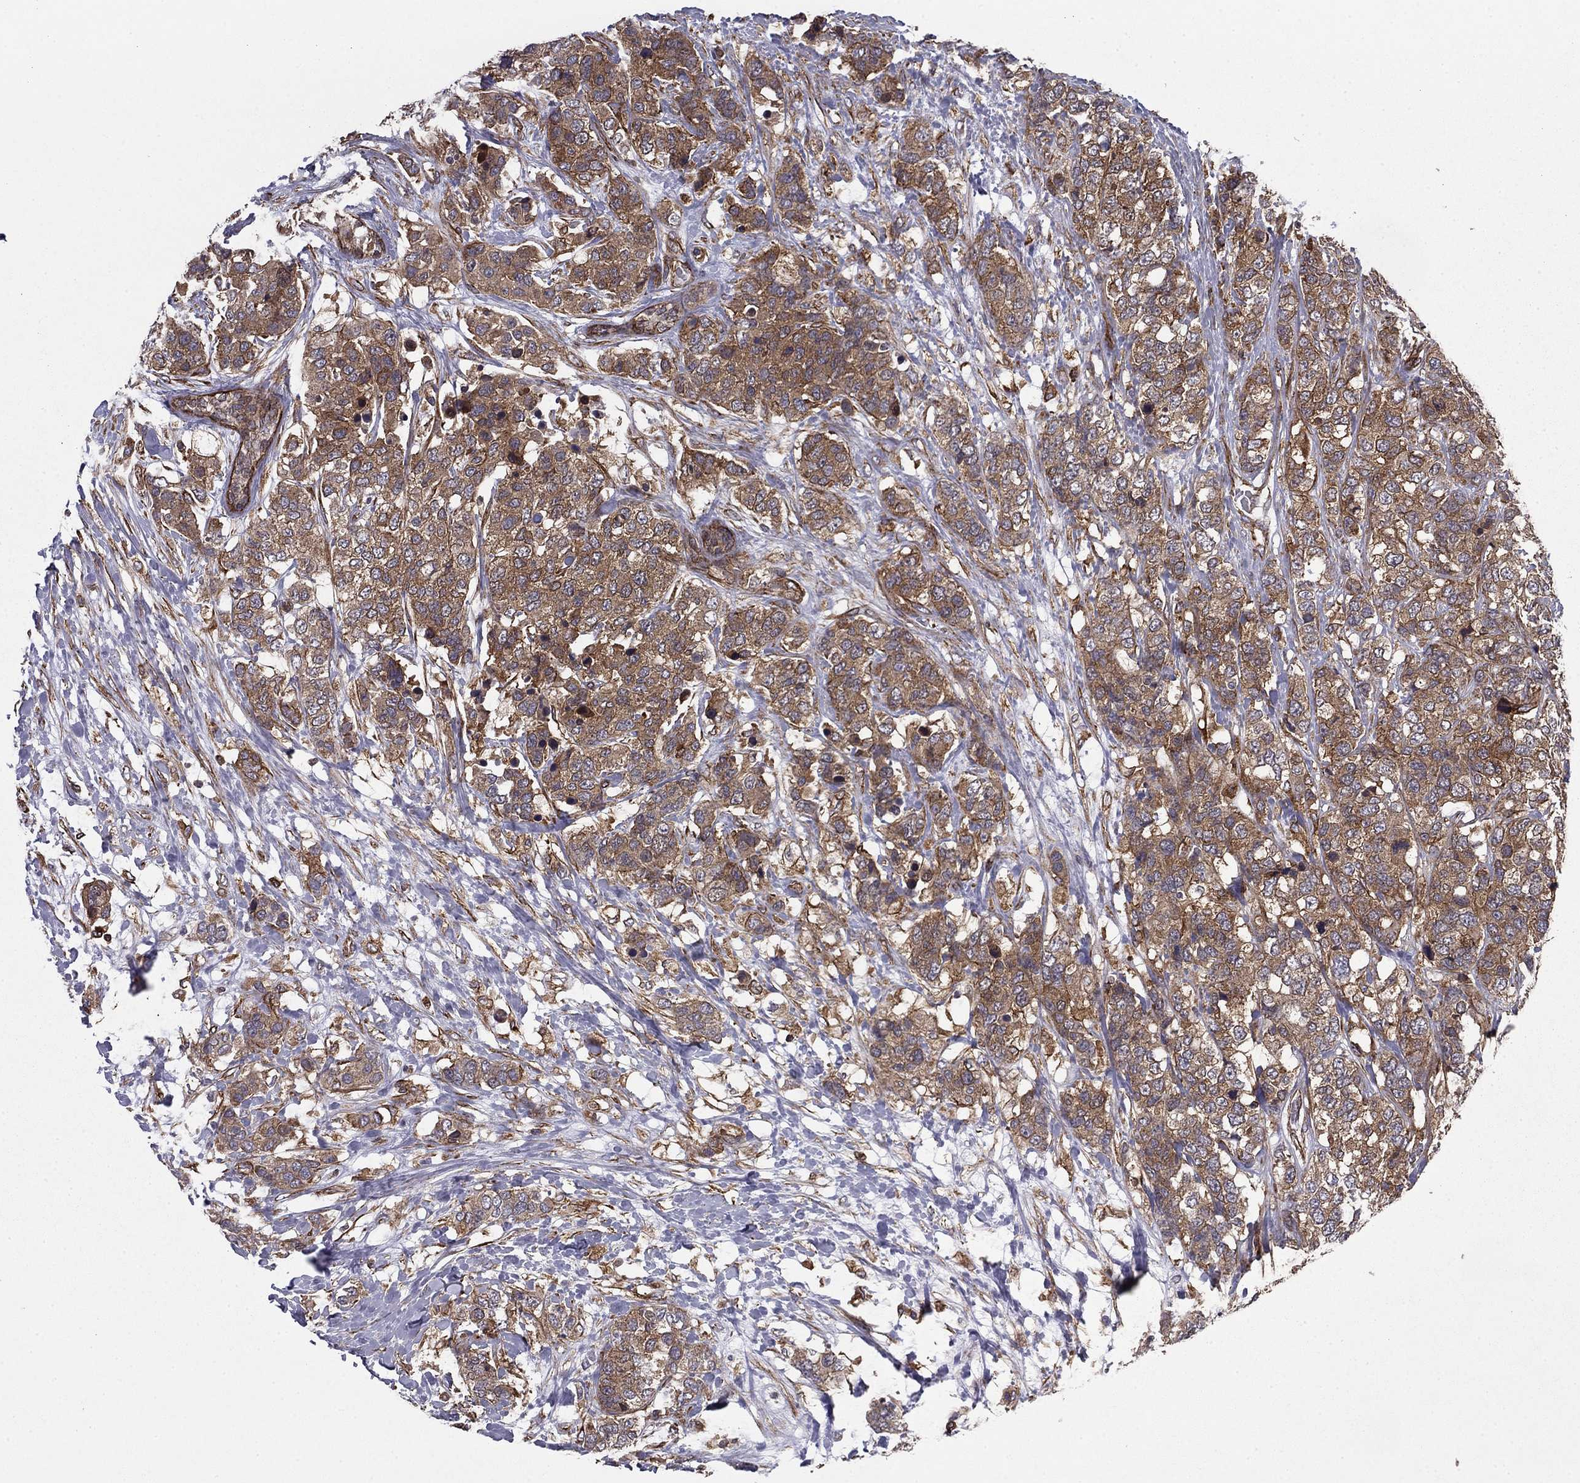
{"staining": {"intensity": "moderate", "quantity": "25%-75%", "location": "cytoplasmic/membranous"}, "tissue": "breast cancer", "cell_type": "Tumor cells", "image_type": "cancer", "snomed": [{"axis": "morphology", "description": "Lobular carcinoma"}, {"axis": "topography", "description": "Breast"}], "caption": "This image displays immunohistochemistry staining of human breast cancer (lobular carcinoma), with medium moderate cytoplasmic/membranous positivity in approximately 25%-75% of tumor cells.", "gene": "SHMT1", "patient": {"sex": "female", "age": 59}}